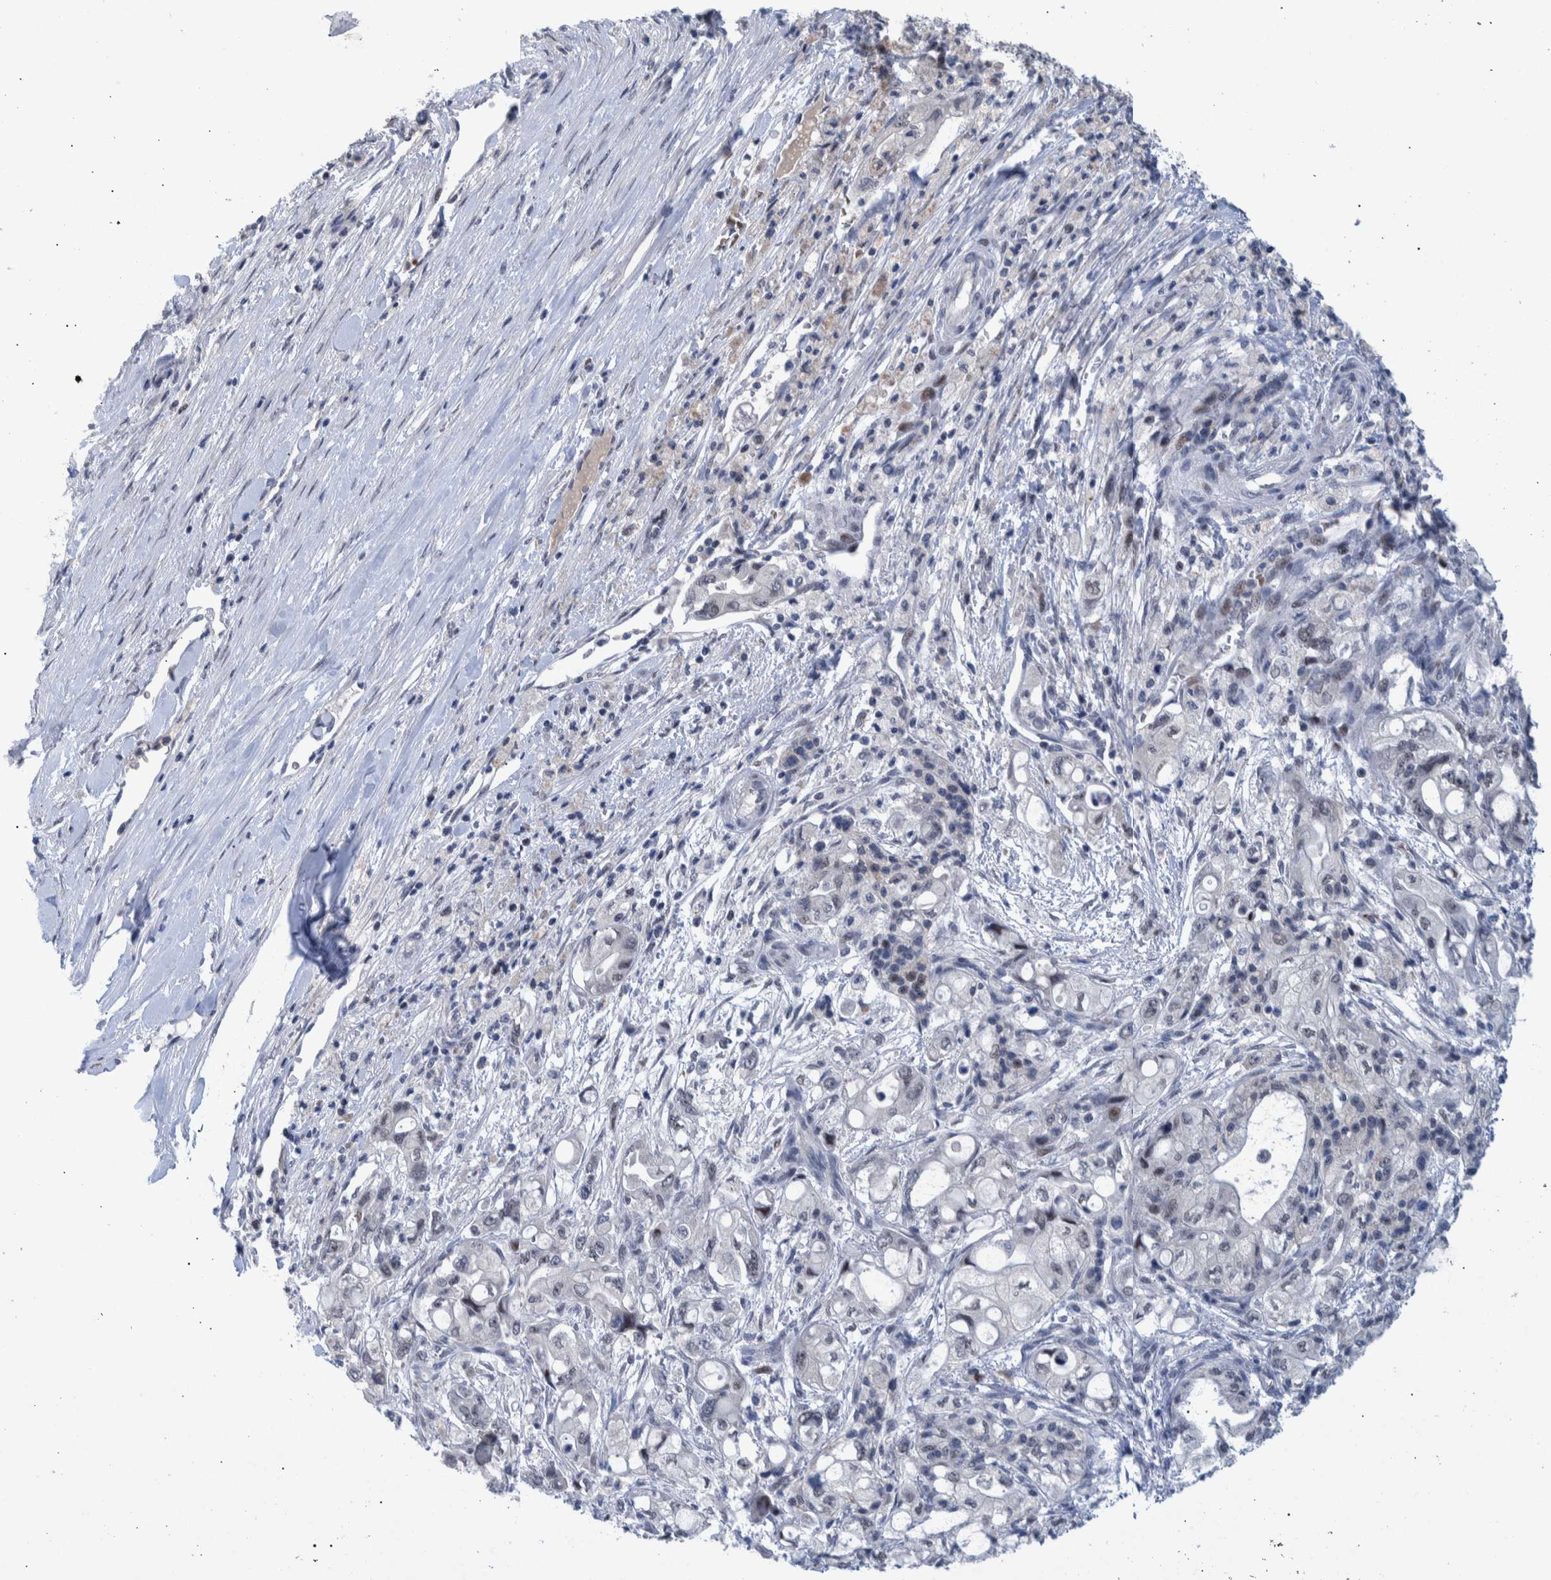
{"staining": {"intensity": "negative", "quantity": "none", "location": "none"}, "tissue": "pancreatic cancer", "cell_type": "Tumor cells", "image_type": "cancer", "snomed": [{"axis": "morphology", "description": "Adenocarcinoma, NOS"}, {"axis": "topography", "description": "Pancreas"}], "caption": "The image reveals no significant expression in tumor cells of pancreatic cancer.", "gene": "ESRP1", "patient": {"sex": "male", "age": 79}}